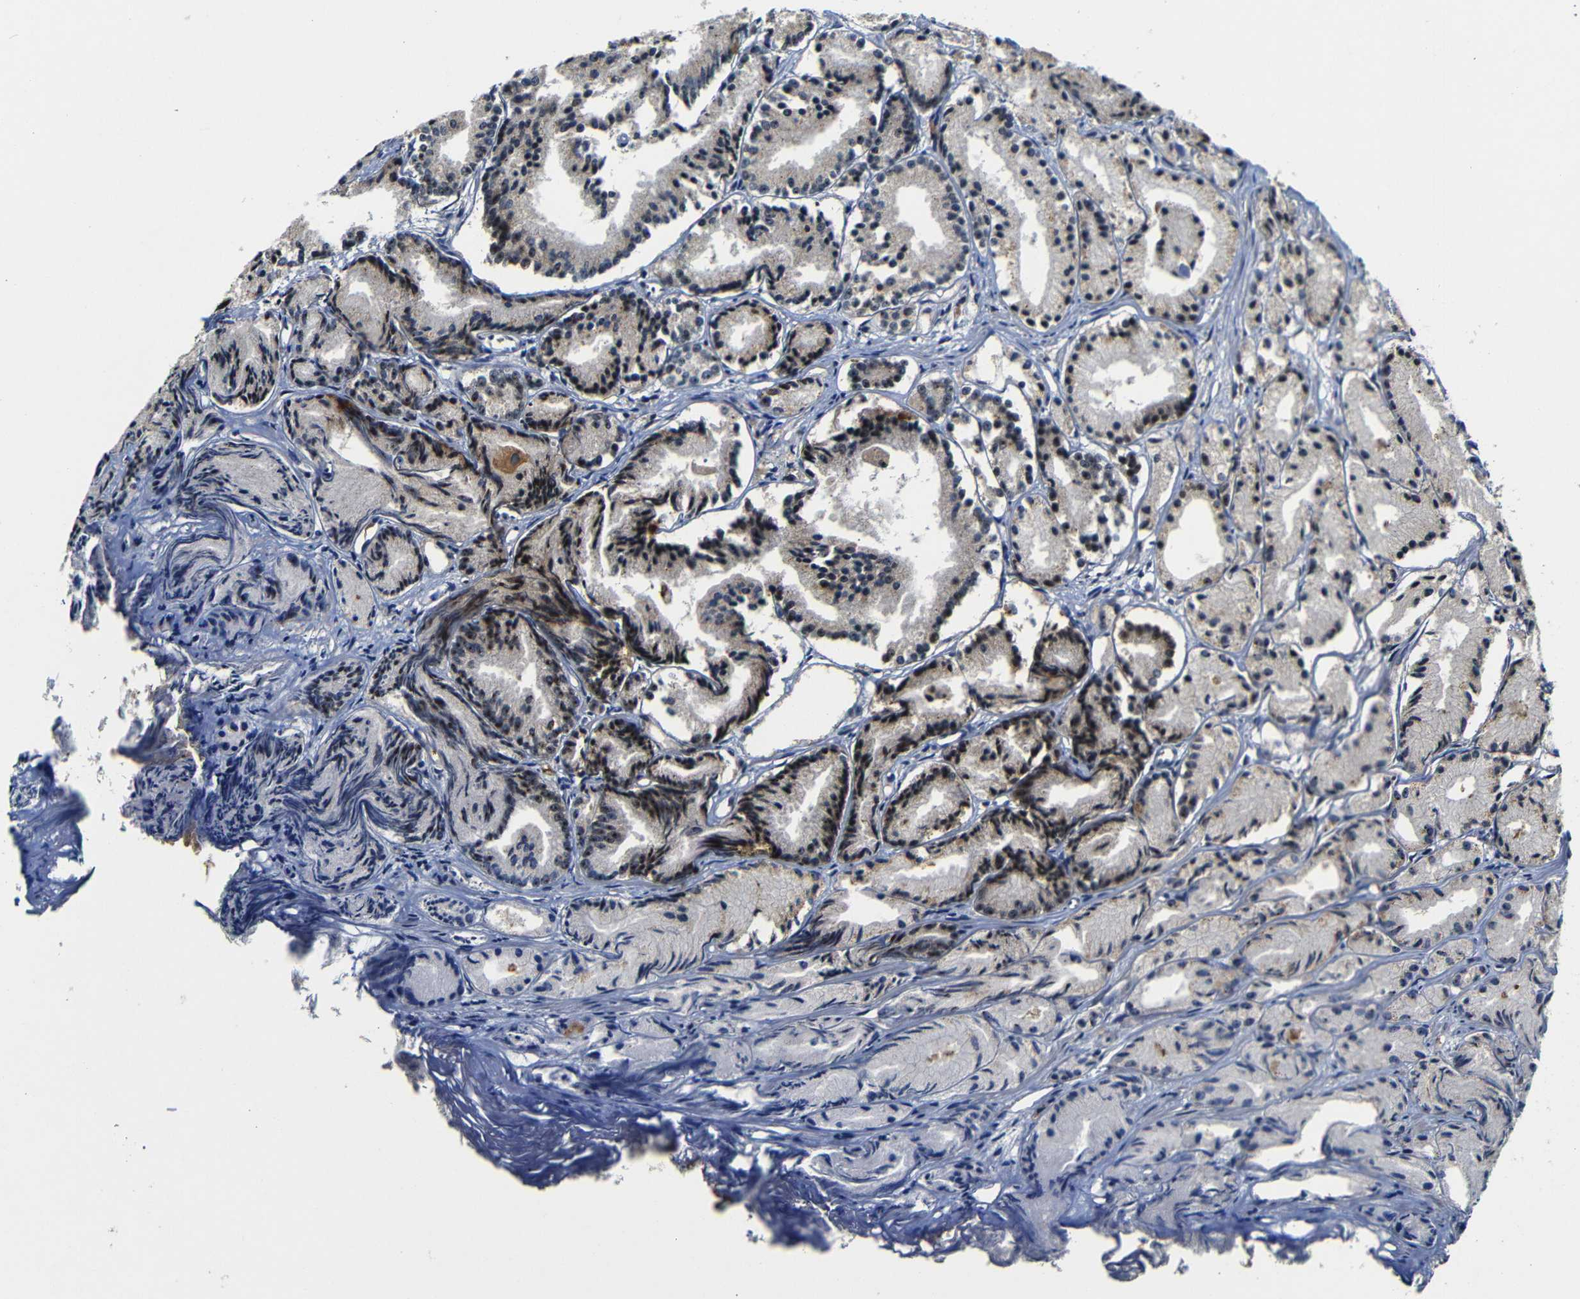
{"staining": {"intensity": "negative", "quantity": "none", "location": "none"}, "tissue": "prostate cancer", "cell_type": "Tumor cells", "image_type": "cancer", "snomed": [{"axis": "morphology", "description": "Adenocarcinoma, Low grade"}, {"axis": "topography", "description": "Prostate"}], "caption": "A micrograph of prostate cancer (adenocarcinoma (low-grade)) stained for a protein exhibits no brown staining in tumor cells. (Stains: DAB (3,3'-diaminobenzidine) IHC with hematoxylin counter stain, Microscopy: brightfield microscopy at high magnification).", "gene": "MYC", "patient": {"sex": "male", "age": 72}}